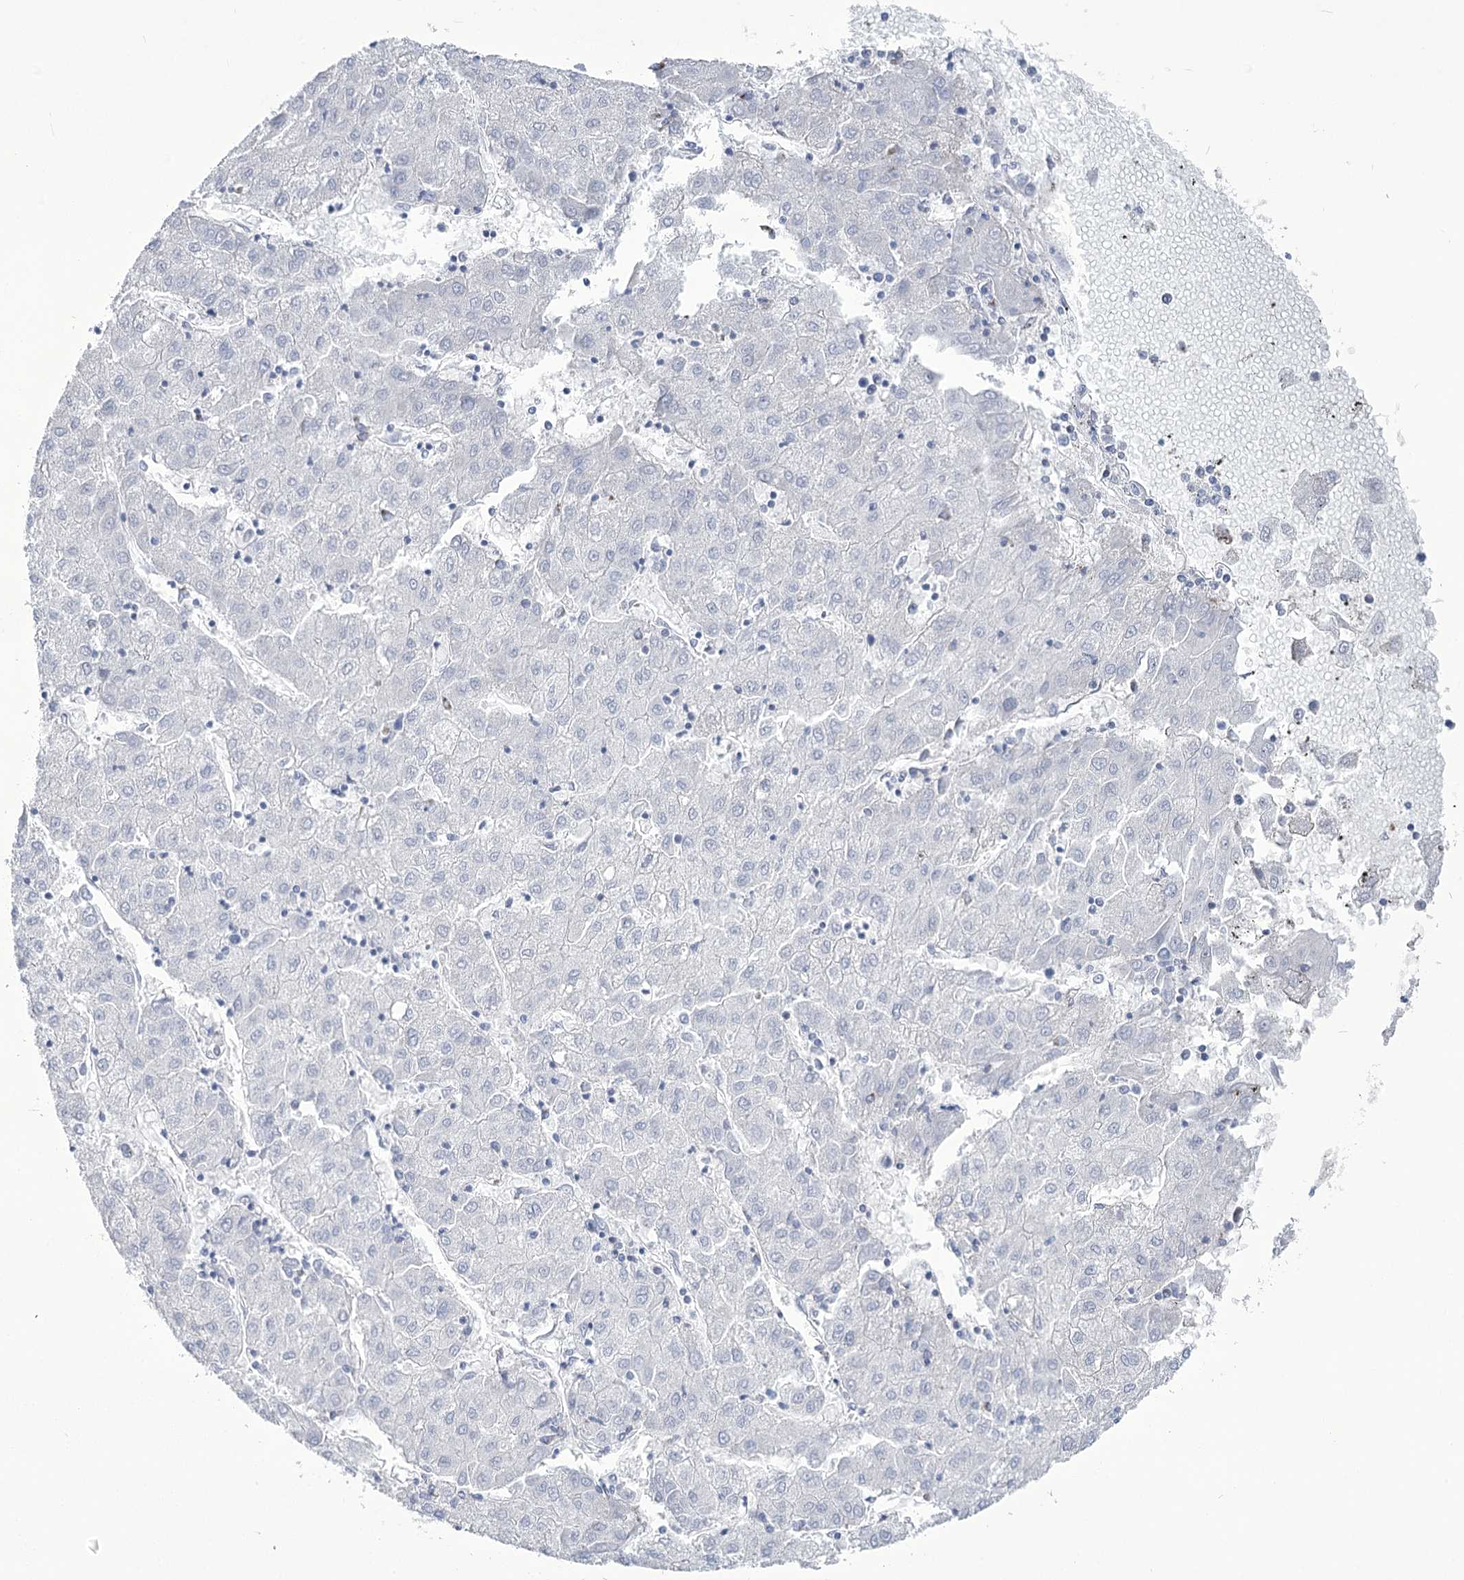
{"staining": {"intensity": "negative", "quantity": "none", "location": "none"}, "tissue": "liver cancer", "cell_type": "Tumor cells", "image_type": "cancer", "snomed": [{"axis": "morphology", "description": "Carcinoma, Hepatocellular, NOS"}, {"axis": "topography", "description": "Liver"}], "caption": "This is a micrograph of immunohistochemistry staining of liver cancer, which shows no expression in tumor cells.", "gene": "PDHB", "patient": {"sex": "male", "age": 72}}